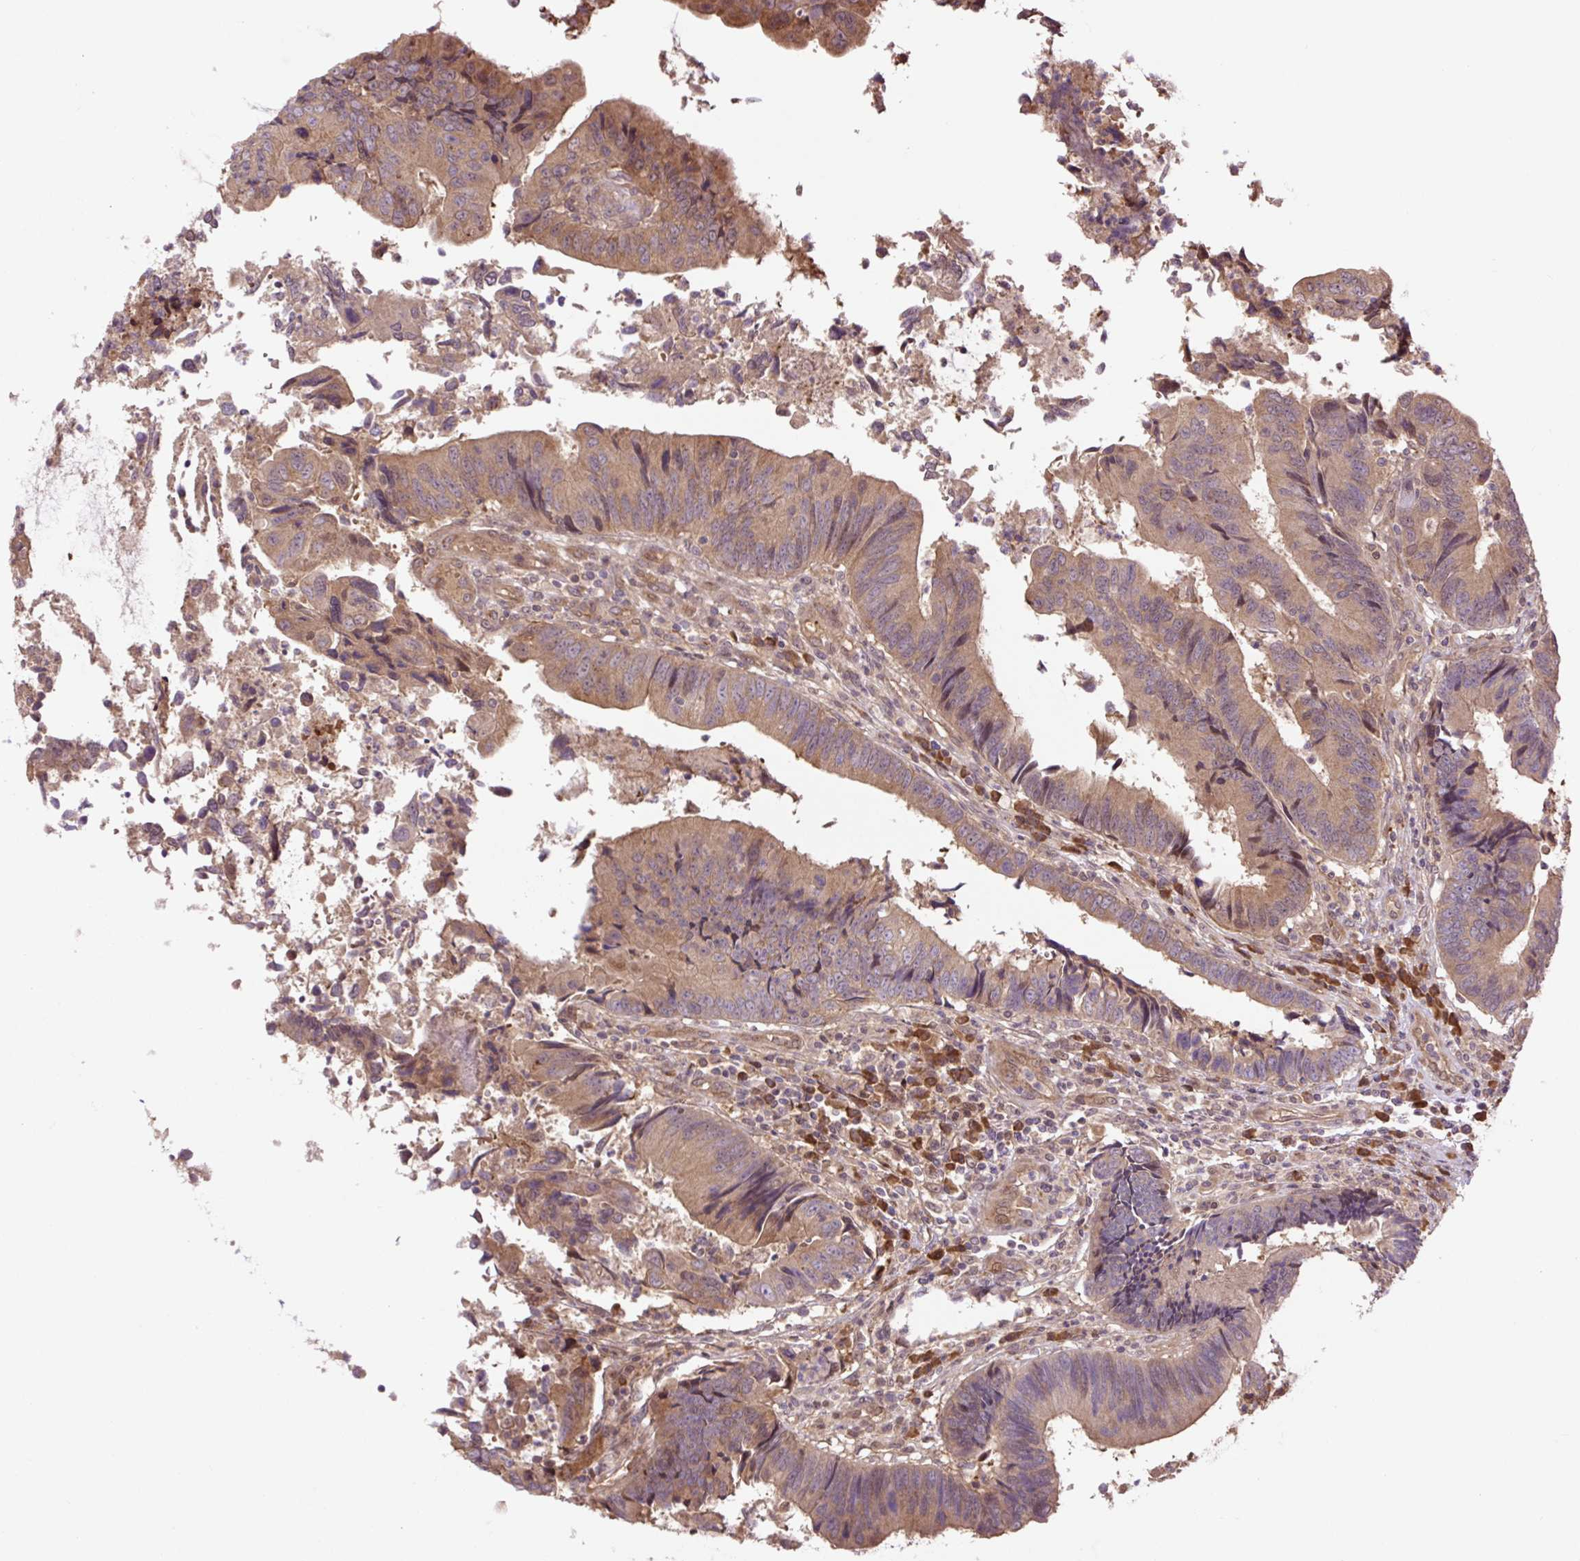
{"staining": {"intensity": "moderate", "quantity": ">75%", "location": "cytoplasmic/membranous"}, "tissue": "colorectal cancer", "cell_type": "Tumor cells", "image_type": "cancer", "snomed": [{"axis": "morphology", "description": "Adenocarcinoma, NOS"}, {"axis": "topography", "description": "Colon"}], "caption": "This is a micrograph of IHC staining of colorectal adenocarcinoma, which shows moderate positivity in the cytoplasmic/membranous of tumor cells.", "gene": "TPT1", "patient": {"sex": "female", "age": 67}}